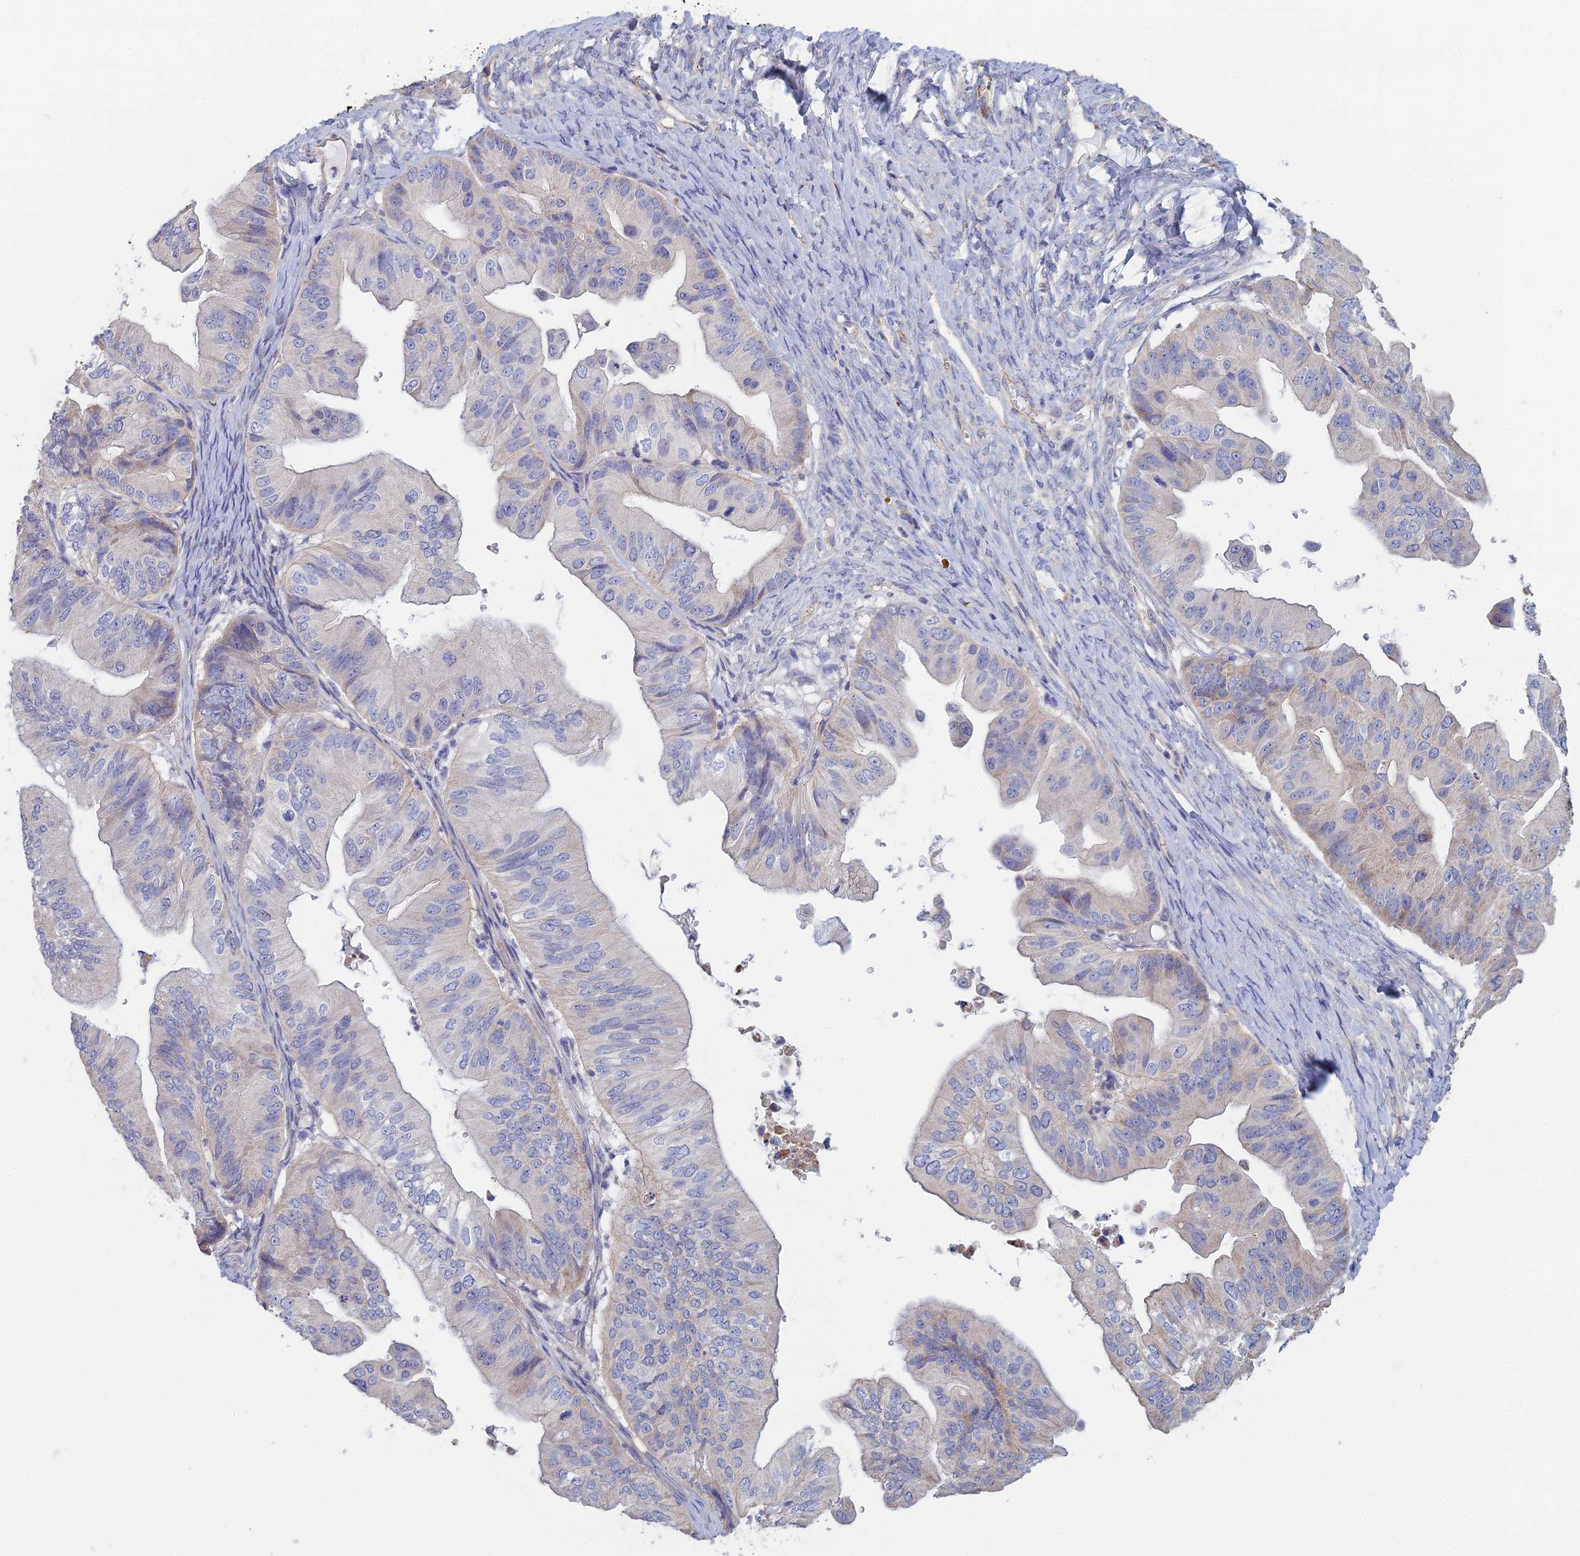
{"staining": {"intensity": "negative", "quantity": "none", "location": "none"}, "tissue": "ovarian cancer", "cell_type": "Tumor cells", "image_type": "cancer", "snomed": [{"axis": "morphology", "description": "Cystadenocarcinoma, mucinous, NOS"}, {"axis": "topography", "description": "Ovary"}], "caption": "Immunohistochemistry of ovarian cancer demonstrates no expression in tumor cells.", "gene": "PCDHA5", "patient": {"sex": "female", "age": 61}}